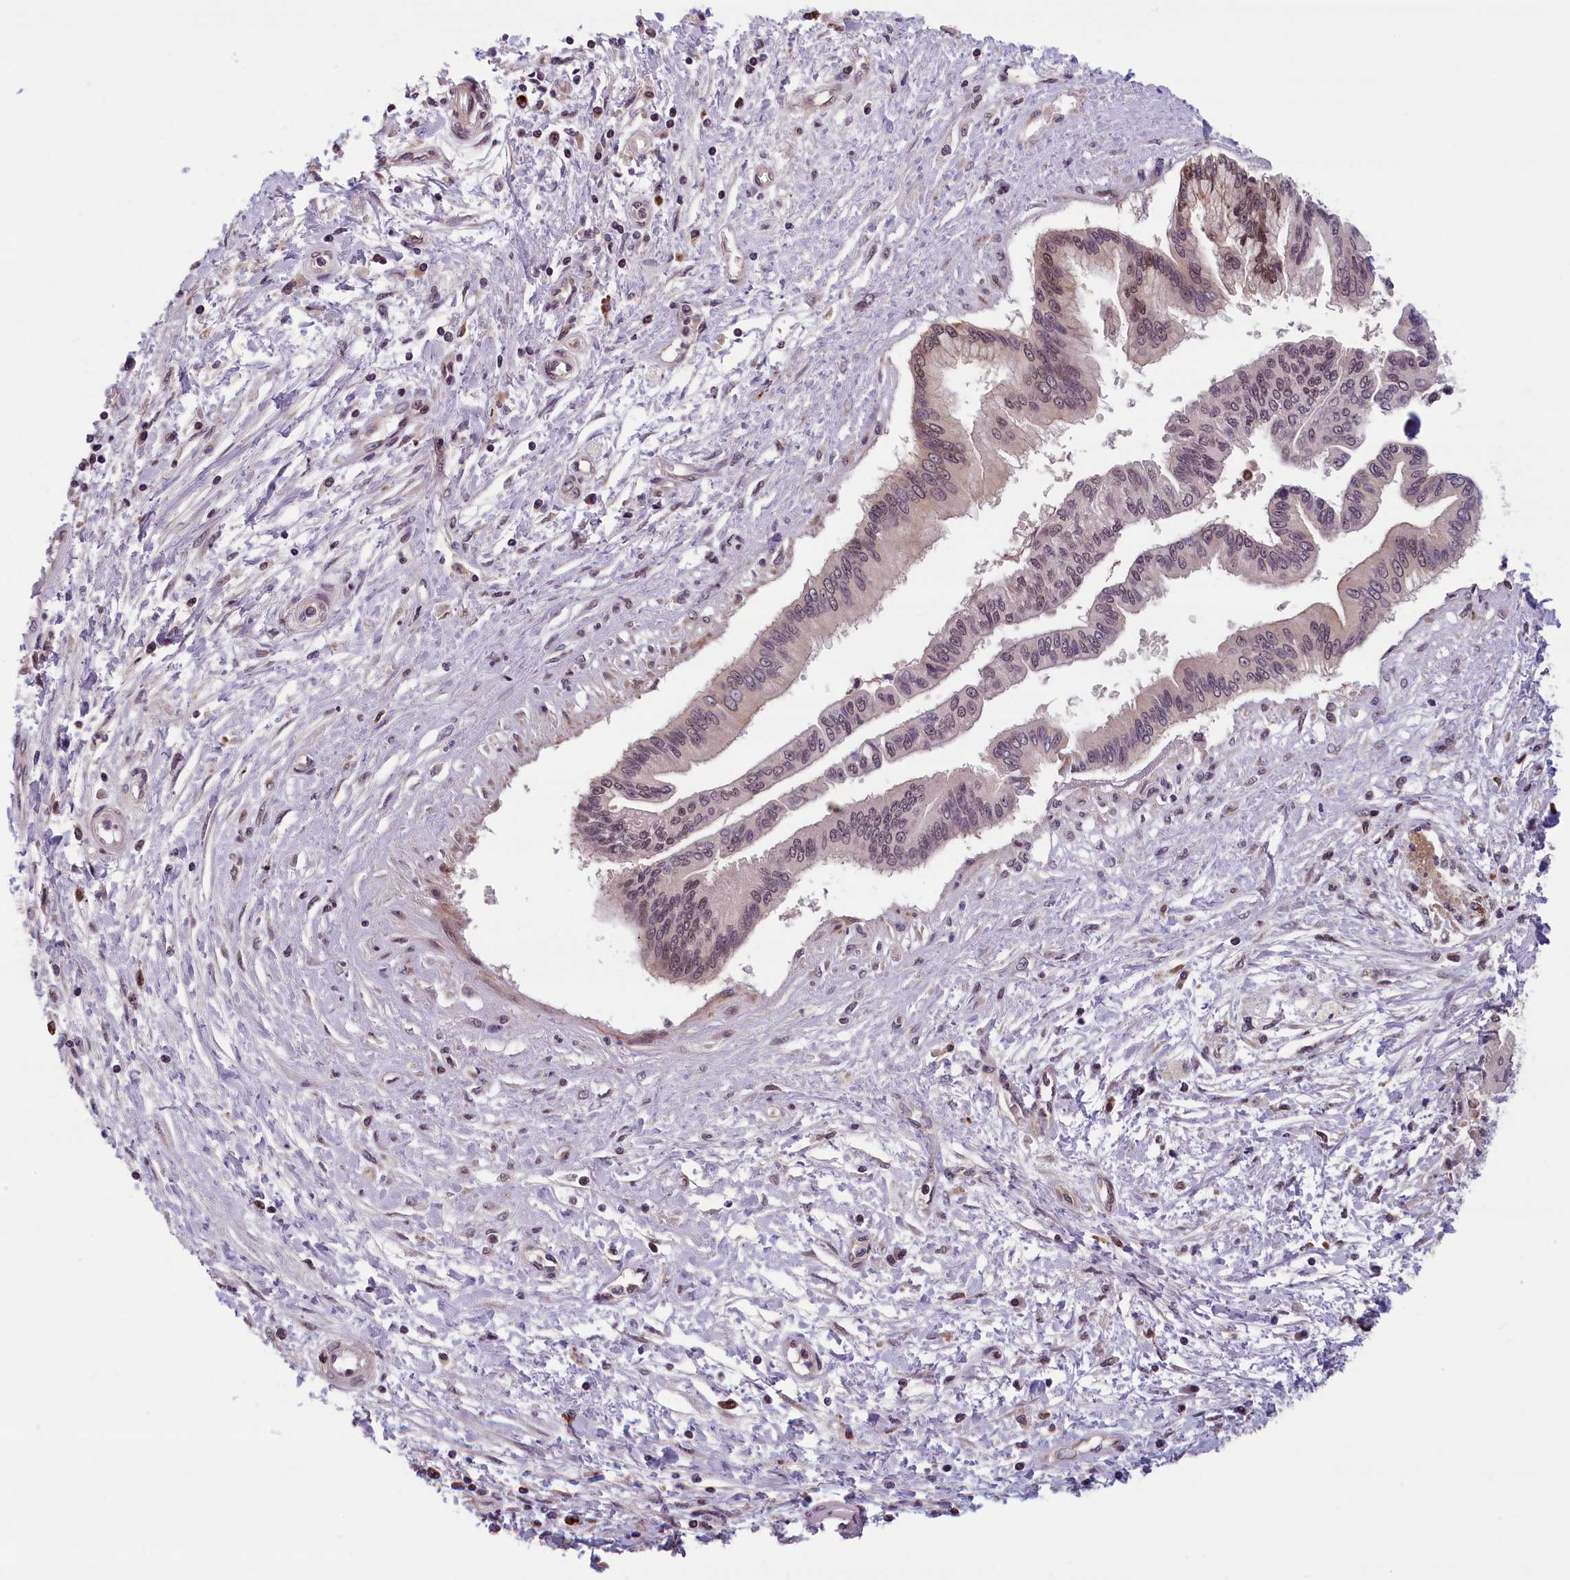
{"staining": {"intensity": "weak", "quantity": "25%-75%", "location": "cytoplasmic/membranous,nuclear"}, "tissue": "pancreatic cancer", "cell_type": "Tumor cells", "image_type": "cancer", "snomed": [{"axis": "morphology", "description": "Adenocarcinoma, NOS"}, {"axis": "topography", "description": "Pancreas"}], "caption": "Immunohistochemical staining of pancreatic cancer shows low levels of weak cytoplasmic/membranous and nuclear protein positivity in approximately 25%-75% of tumor cells. (IHC, brightfield microscopy, high magnification).", "gene": "KCNK6", "patient": {"sex": "male", "age": 46}}